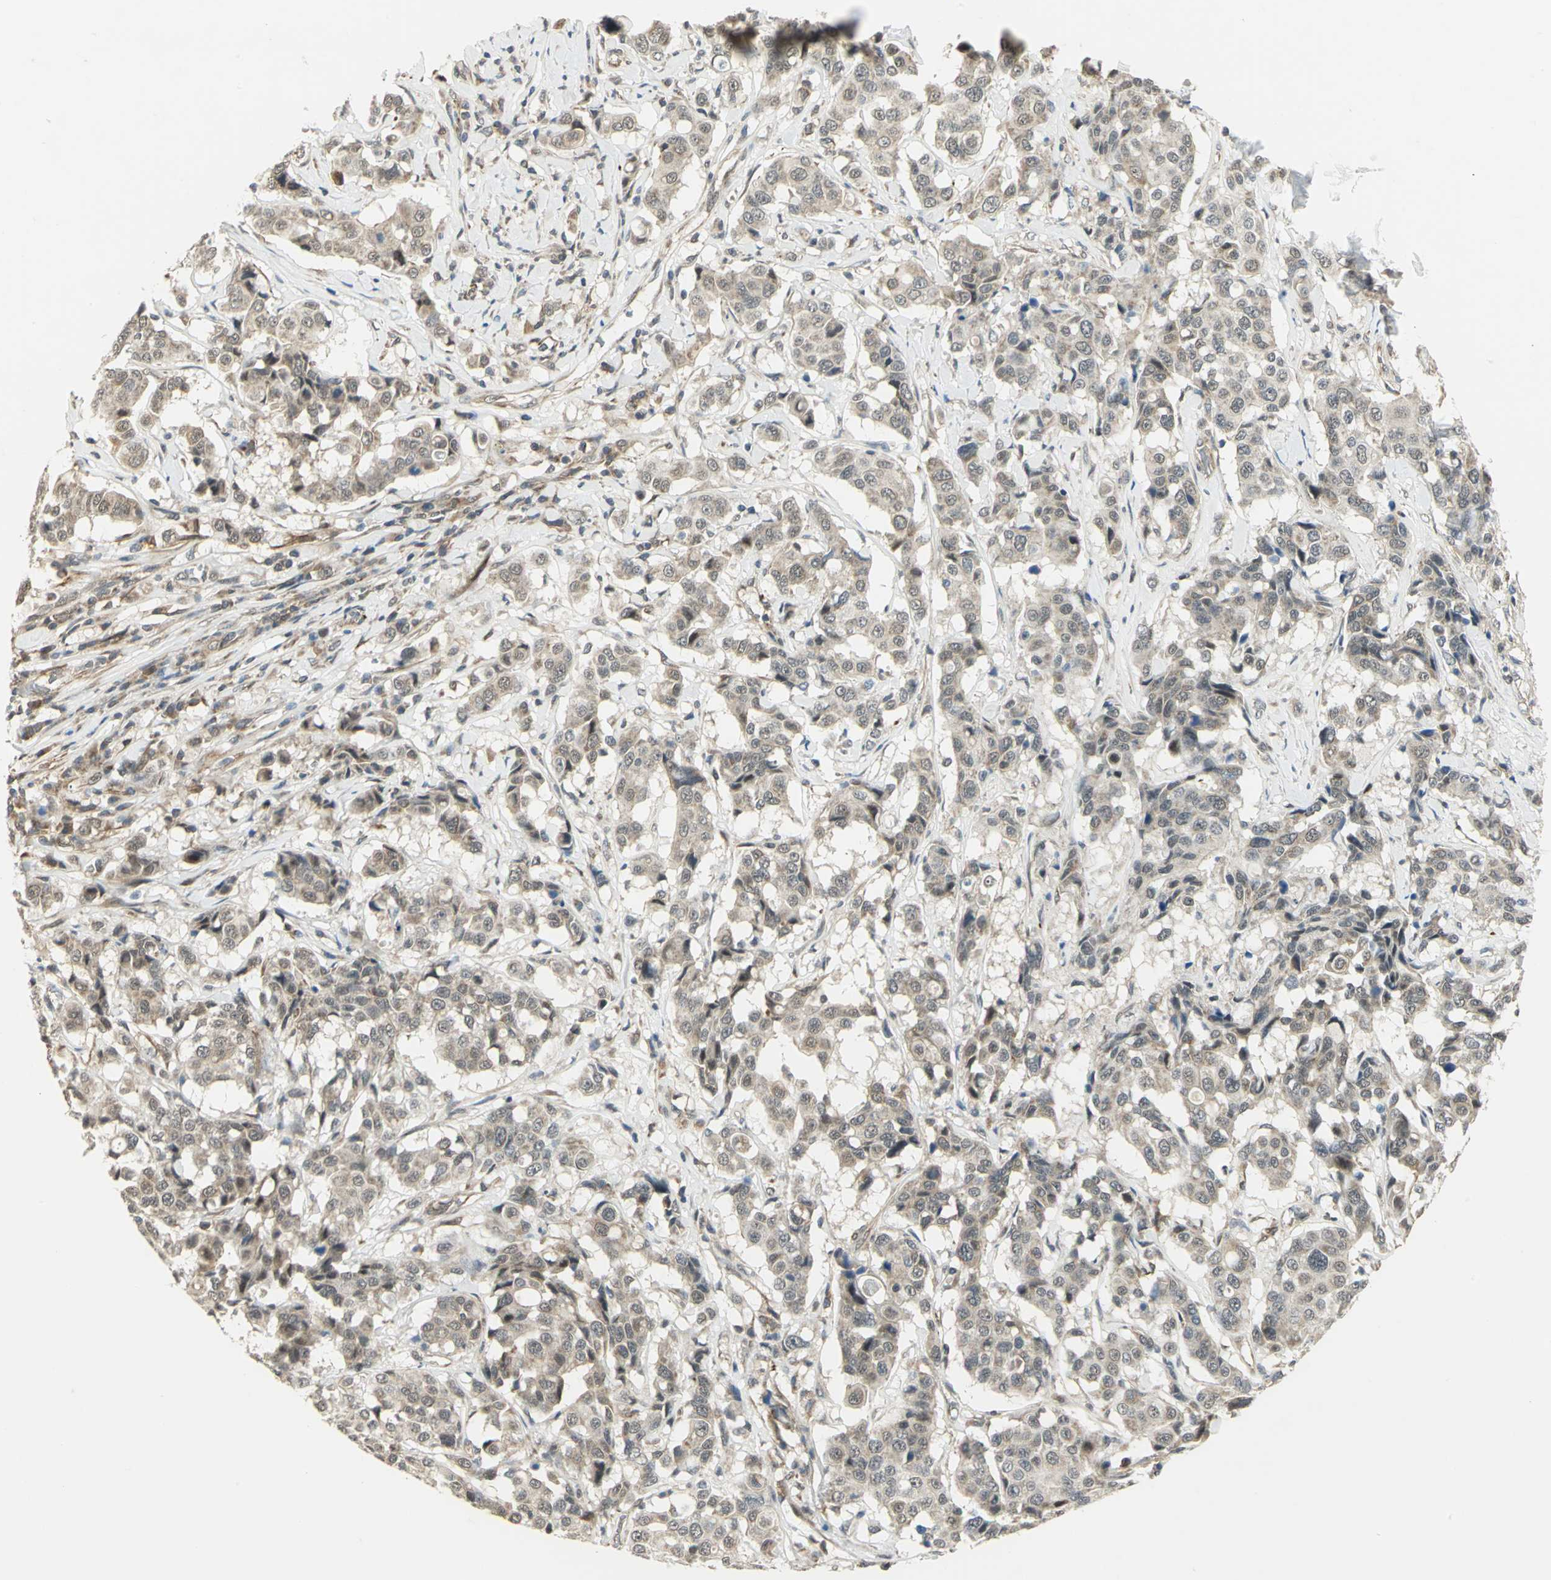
{"staining": {"intensity": "weak", "quantity": ">75%", "location": "cytoplasmic/membranous"}, "tissue": "breast cancer", "cell_type": "Tumor cells", "image_type": "cancer", "snomed": [{"axis": "morphology", "description": "Duct carcinoma"}, {"axis": "topography", "description": "Breast"}], "caption": "This histopathology image reveals immunohistochemistry (IHC) staining of breast cancer, with low weak cytoplasmic/membranous positivity in approximately >75% of tumor cells.", "gene": "PLAGL2", "patient": {"sex": "female", "age": 27}}